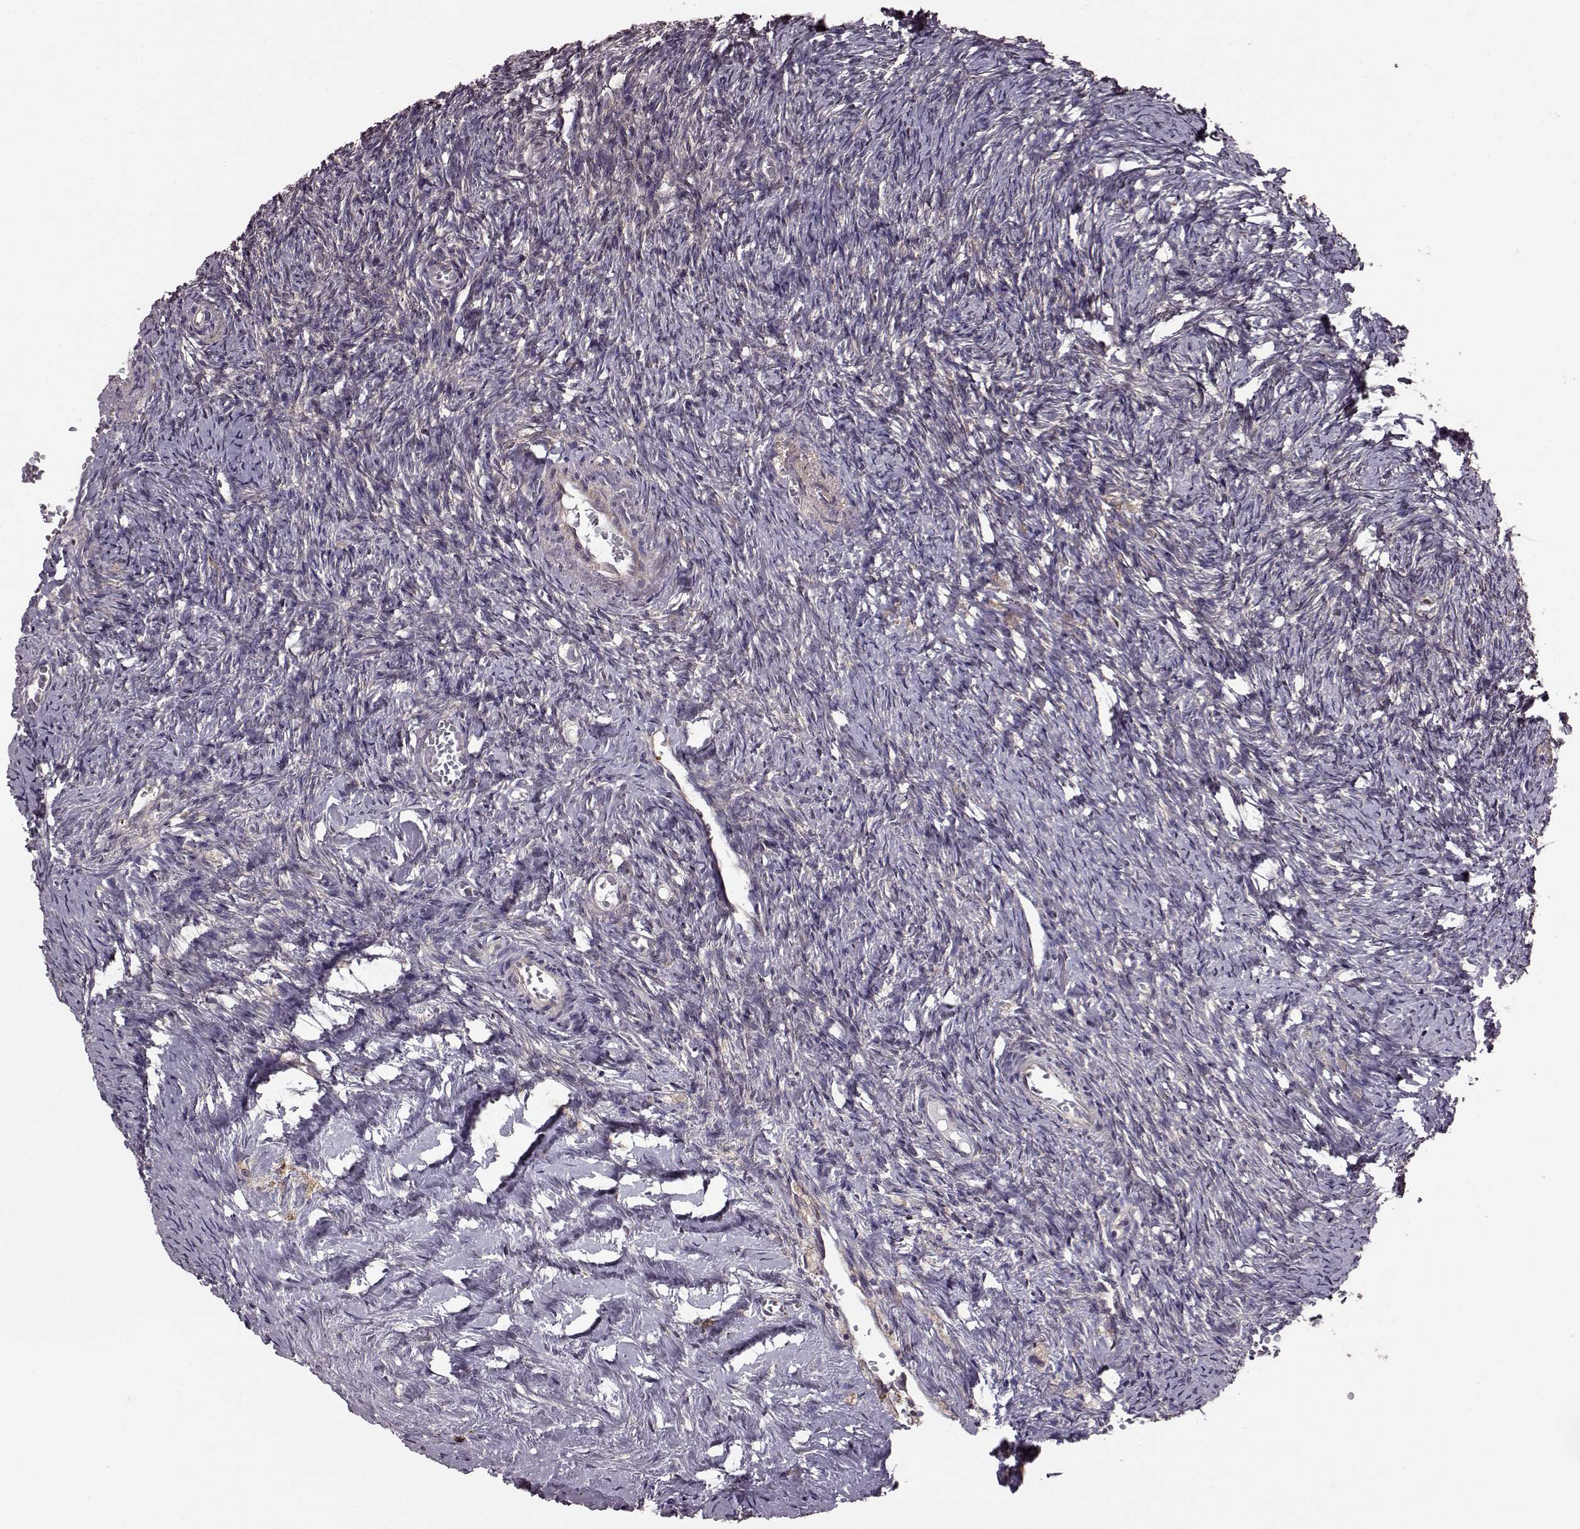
{"staining": {"intensity": "weak", "quantity": ">75%", "location": "cytoplasmic/membranous"}, "tissue": "ovary", "cell_type": "Follicle cells", "image_type": "normal", "snomed": [{"axis": "morphology", "description": "Normal tissue, NOS"}, {"axis": "topography", "description": "Ovary"}], "caption": "Brown immunohistochemical staining in normal human ovary shows weak cytoplasmic/membranous expression in approximately >75% of follicle cells.", "gene": "FNIP2", "patient": {"sex": "female", "age": 39}}